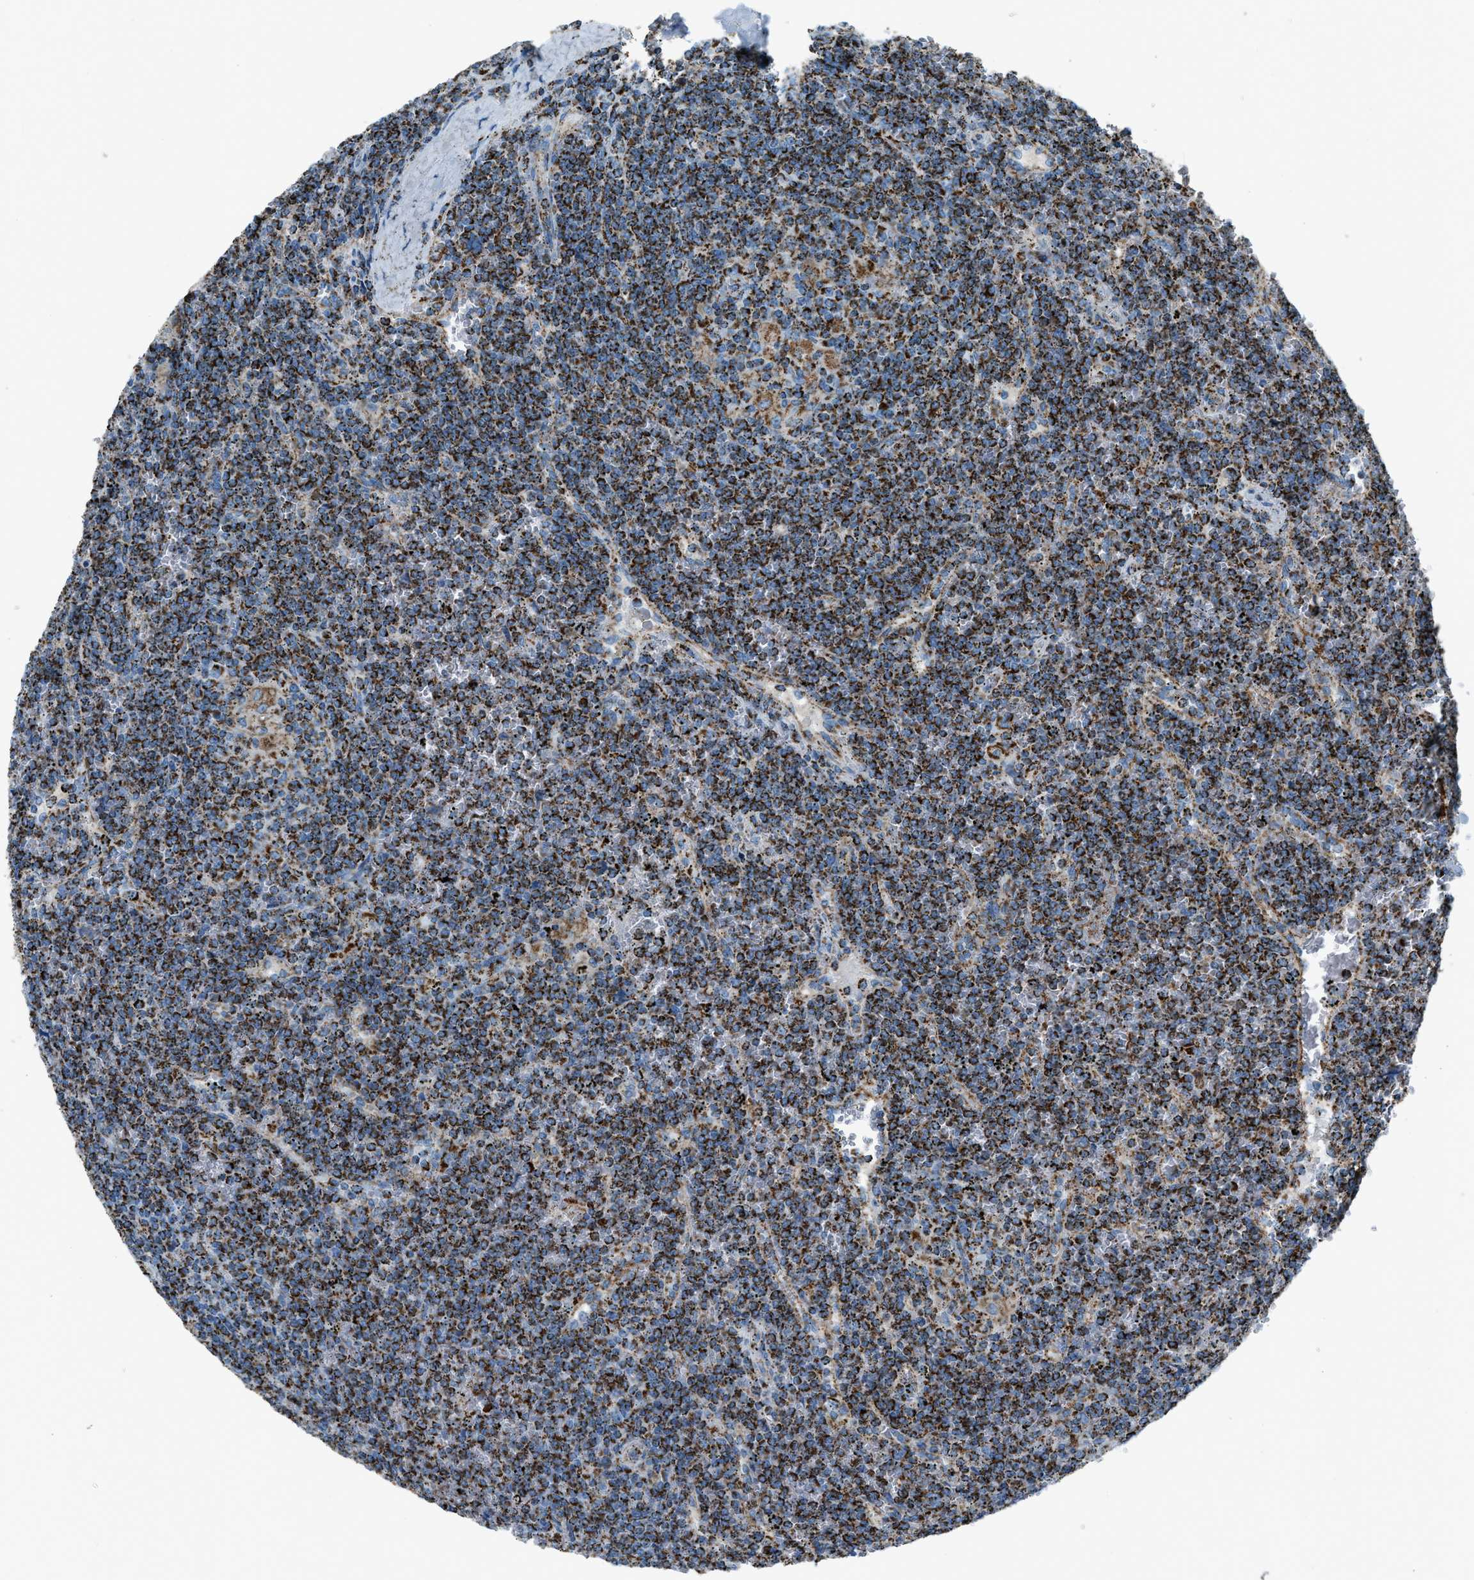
{"staining": {"intensity": "strong", "quantity": ">75%", "location": "cytoplasmic/membranous"}, "tissue": "lymphoma", "cell_type": "Tumor cells", "image_type": "cancer", "snomed": [{"axis": "morphology", "description": "Malignant lymphoma, non-Hodgkin's type, Low grade"}, {"axis": "topography", "description": "Spleen"}], "caption": "Human lymphoma stained with a protein marker displays strong staining in tumor cells.", "gene": "MDH2", "patient": {"sex": "female", "age": 19}}